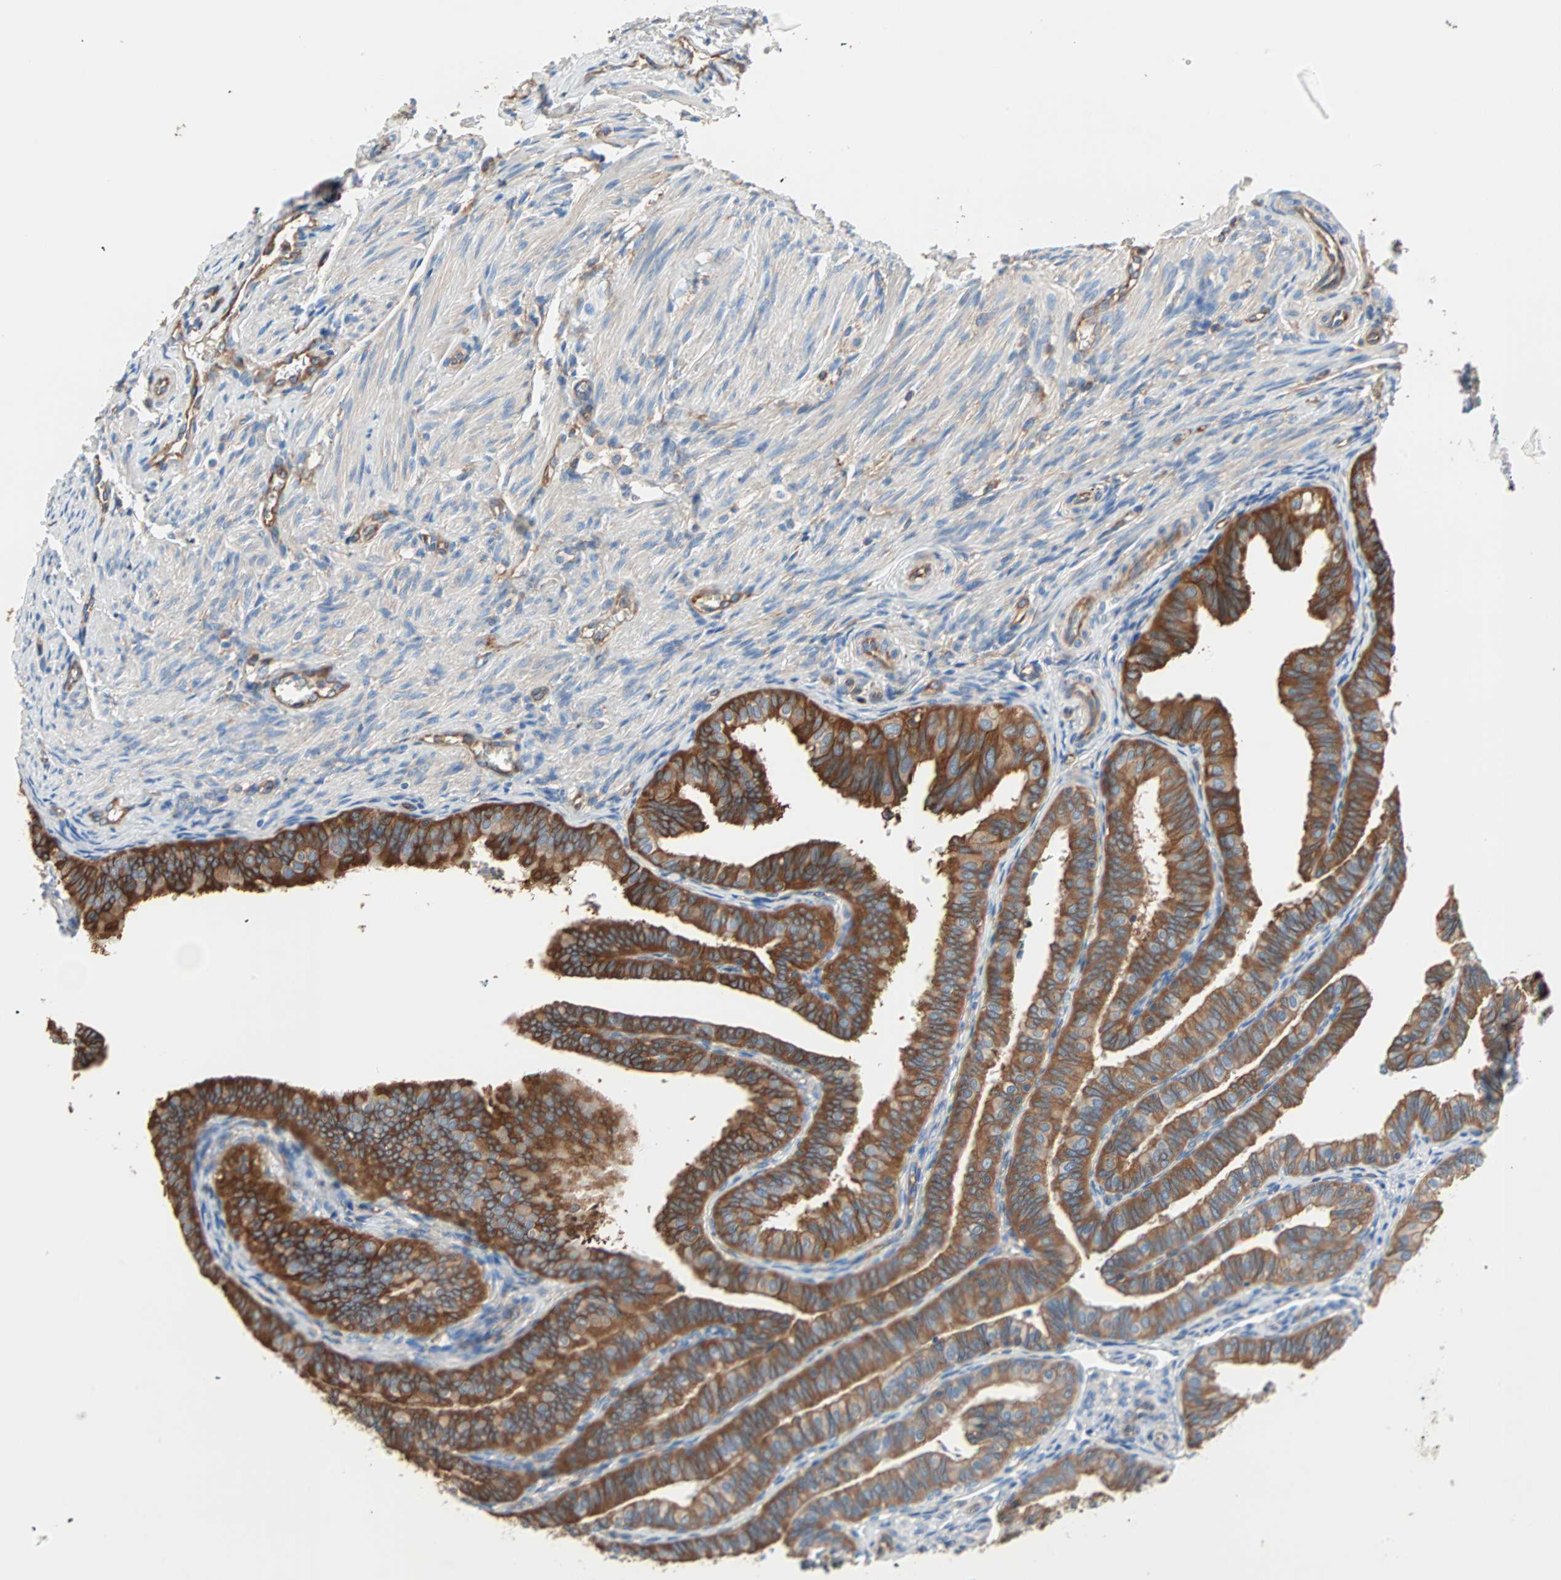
{"staining": {"intensity": "strong", "quantity": ">75%", "location": "cytoplasmic/membranous"}, "tissue": "fallopian tube", "cell_type": "Glandular cells", "image_type": "normal", "snomed": [{"axis": "morphology", "description": "Normal tissue, NOS"}, {"axis": "topography", "description": "Fallopian tube"}], "caption": "The image displays a brown stain indicating the presence of a protein in the cytoplasmic/membranous of glandular cells in fallopian tube. (Brightfield microscopy of DAB IHC at high magnification).", "gene": "EEF2", "patient": {"sex": "female", "age": 46}}